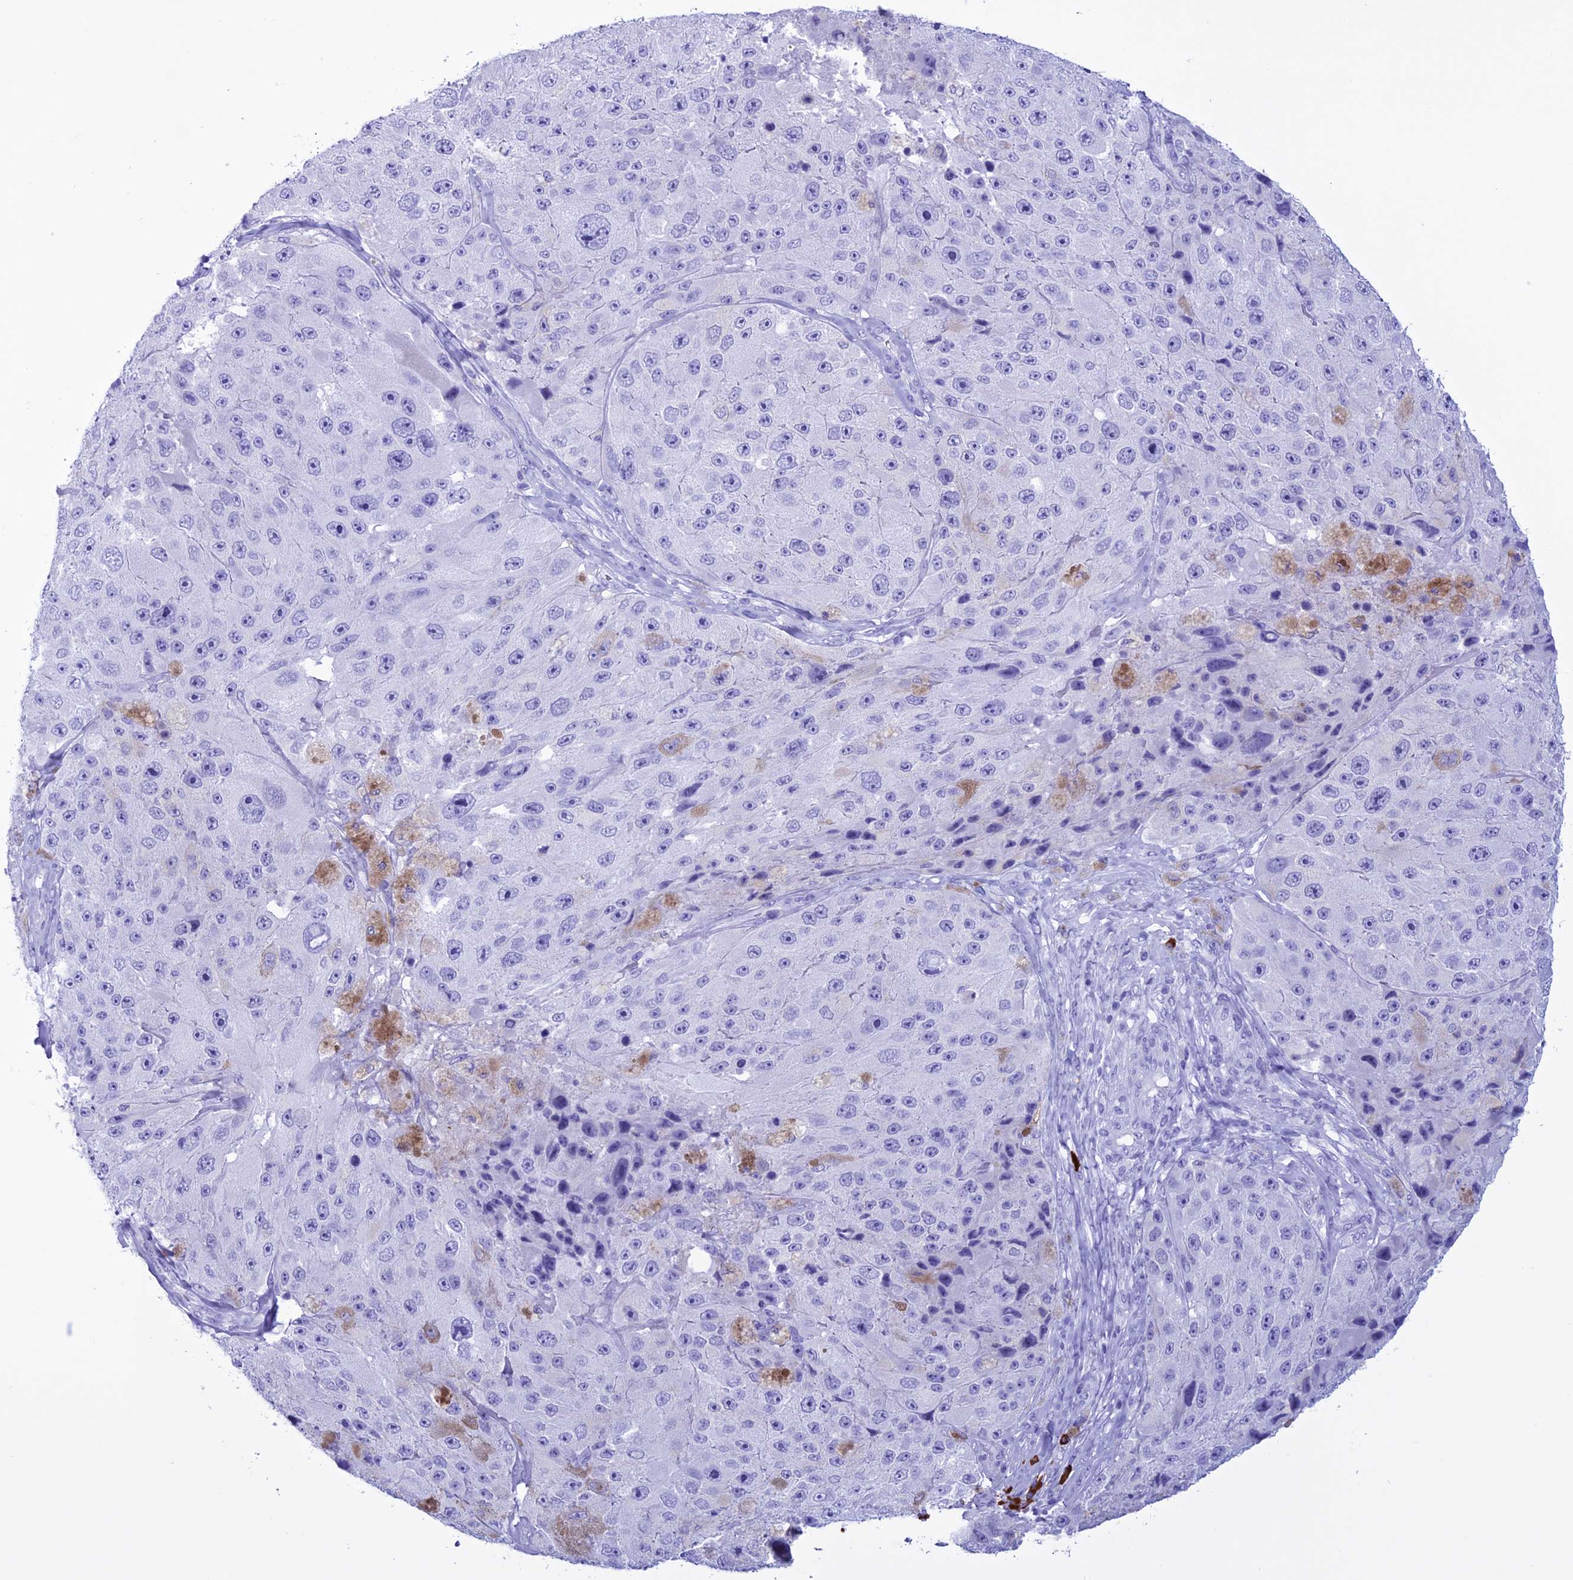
{"staining": {"intensity": "negative", "quantity": "none", "location": "none"}, "tissue": "melanoma", "cell_type": "Tumor cells", "image_type": "cancer", "snomed": [{"axis": "morphology", "description": "Malignant melanoma, Metastatic site"}, {"axis": "topography", "description": "Lymph node"}], "caption": "This image is of malignant melanoma (metastatic site) stained with immunohistochemistry (IHC) to label a protein in brown with the nuclei are counter-stained blue. There is no positivity in tumor cells.", "gene": "MZB1", "patient": {"sex": "male", "age": 62}}